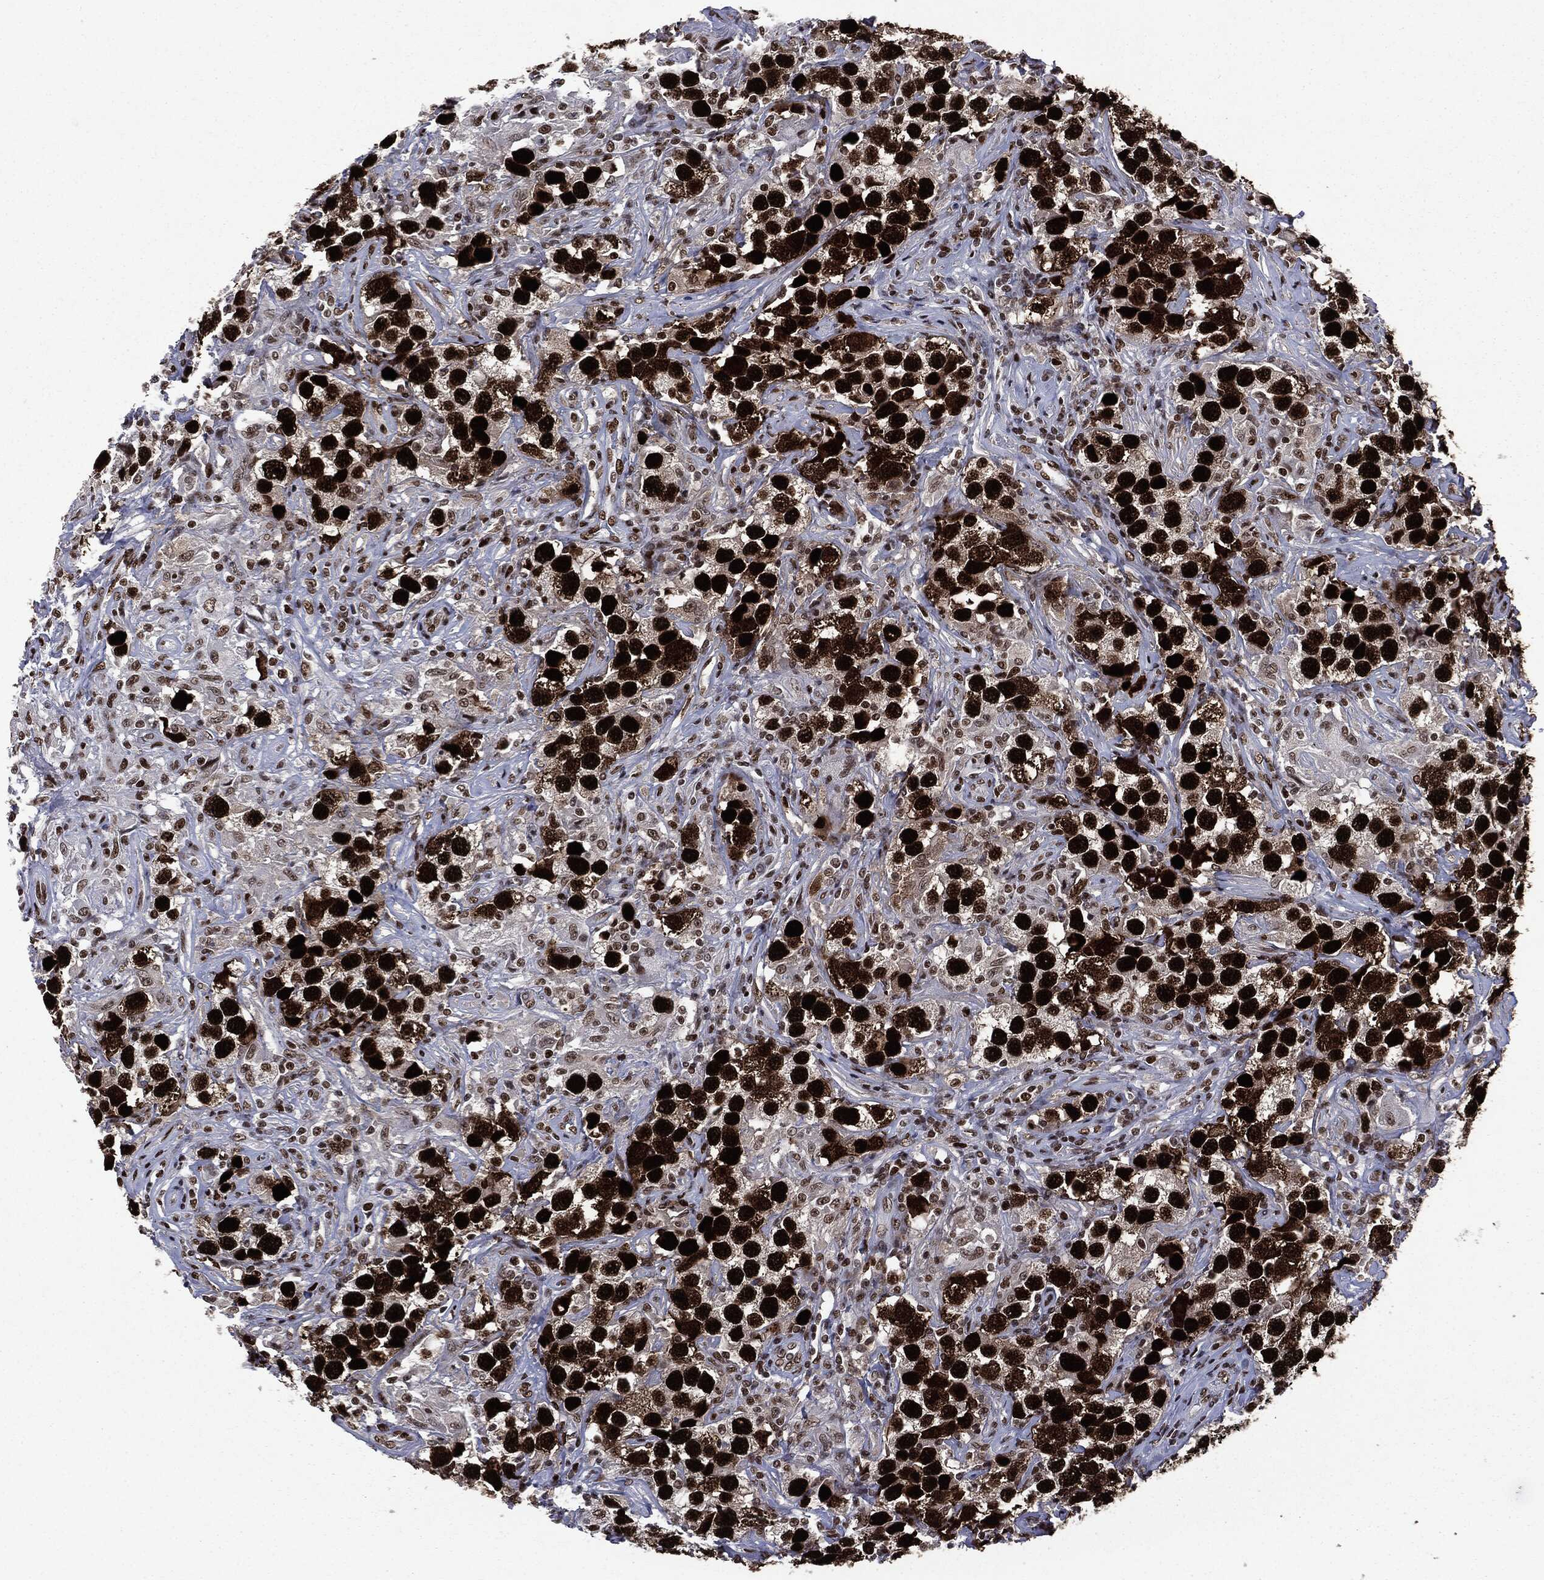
{"staining": {"intensity": "strong", "quantity": ">75%", "location": "nuclear"}, "tissue": "testis cancer", "cell_type": "Tumor cells", "image_type": "cancer", "snomed": [{"axis": "morphology", "description": "Seminoma, NOS"}, {"axis": "topography", "description": "Testis"}], "caption": "Immunohistochemistry (DAB) staining of human testis cancer demonstrates strong nuclear protein expression in approximately >75% of tumor cells. (IHC, brightfield microscopy, high magnification).", "gene": "MSH2", "patient": {"sex": "male", "age": 49}}